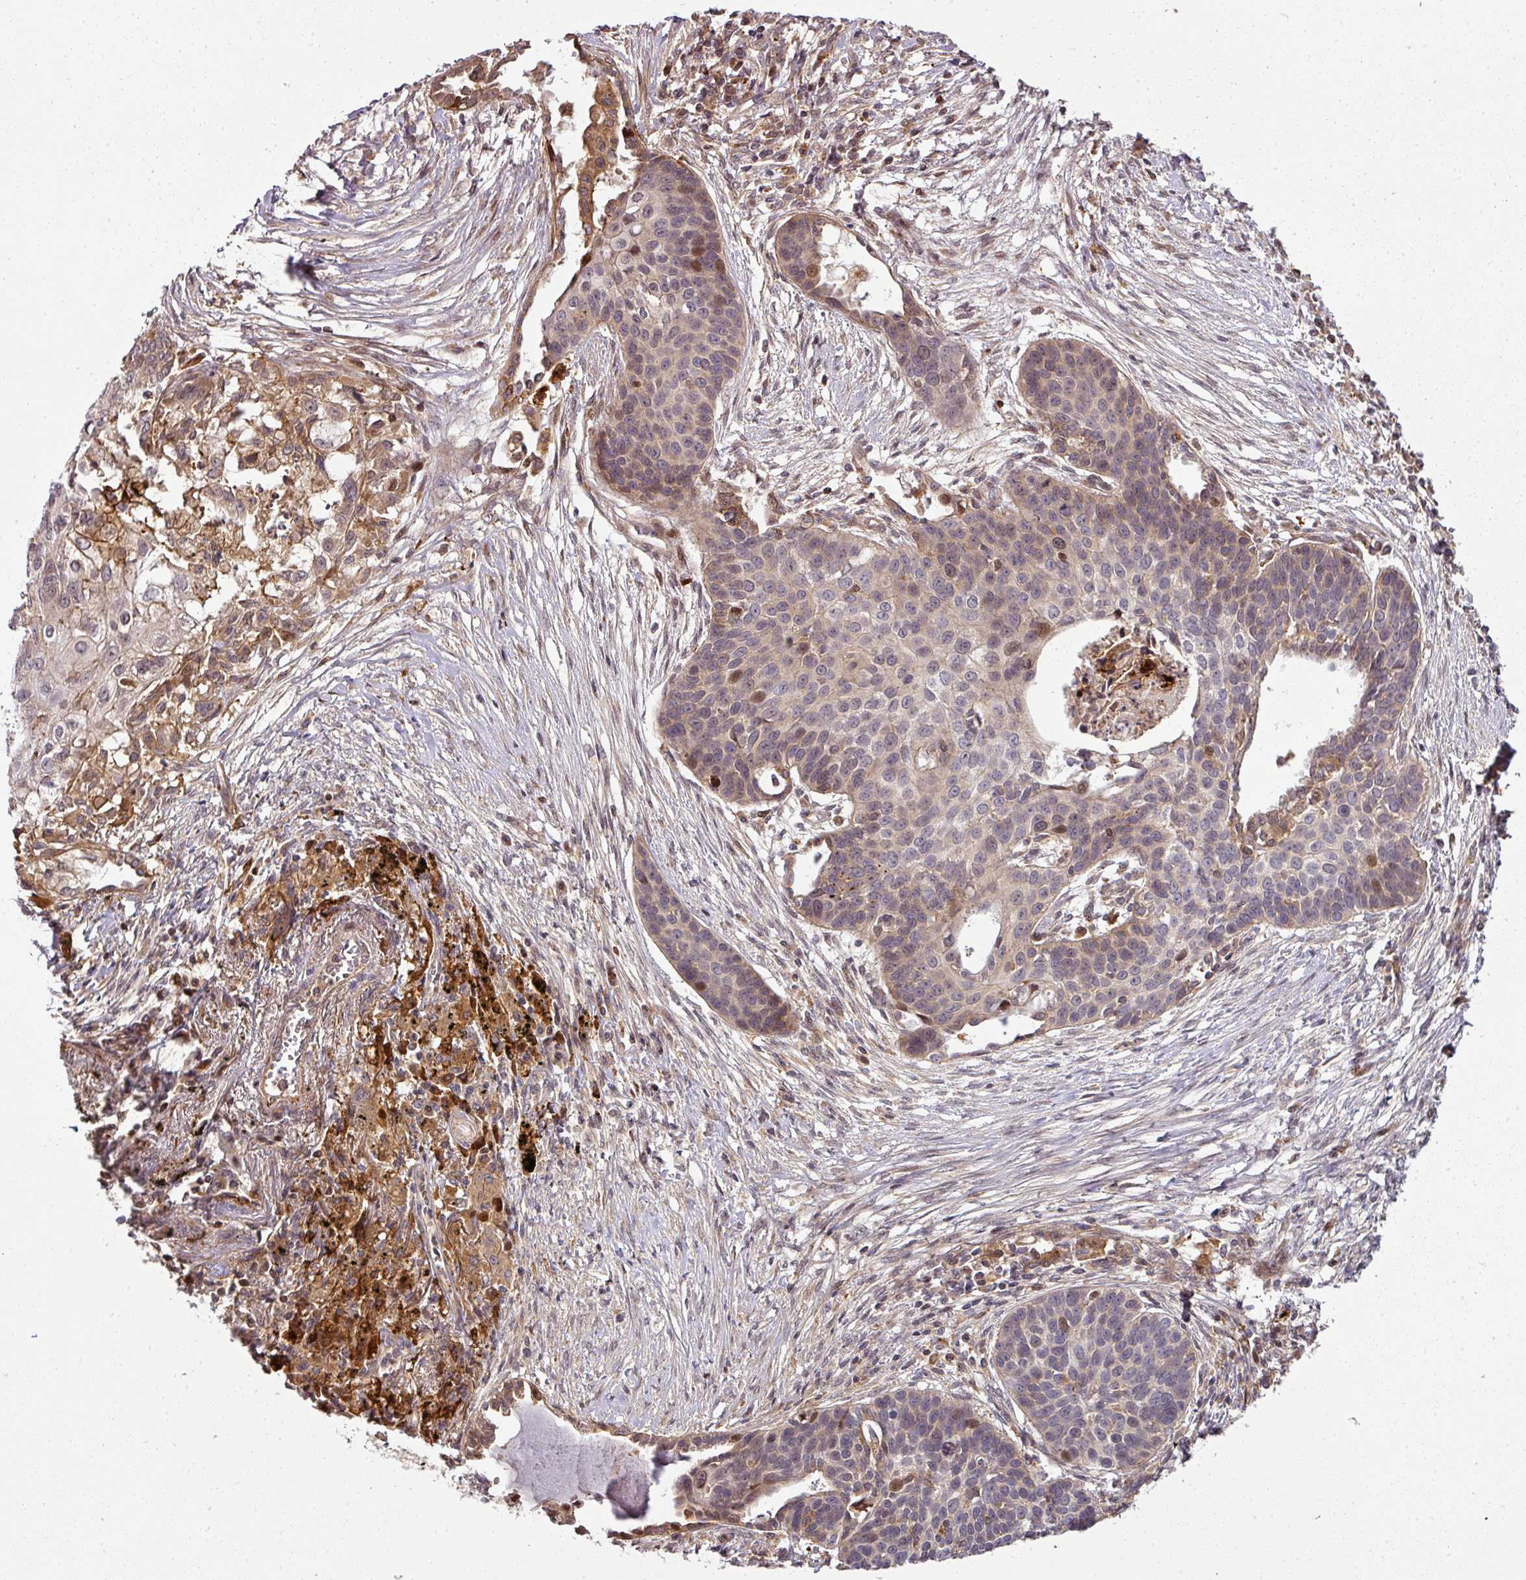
{"staining": {"intensity": "weak", "quantity": ">75%", "location": "cytoplasmic/membranous,nuclear"}, "tissue": "lung cancer", "cell_type": "Tumor cells", "image_type": "cancer", "snomed": [{"axis": "morphology", "description": "Squamous cell carcinoma, NOS"}, {"axis": "topography", "description": "Lung"}], "caption": "Human lung cancer stained for a protein (brown) shows weak cytoplasmic/membranous and nuclear positive positivity in approximately >75% of tumor cells.", "gene": "ATAT1", "patient": {"sex": "male", "age": 71}}